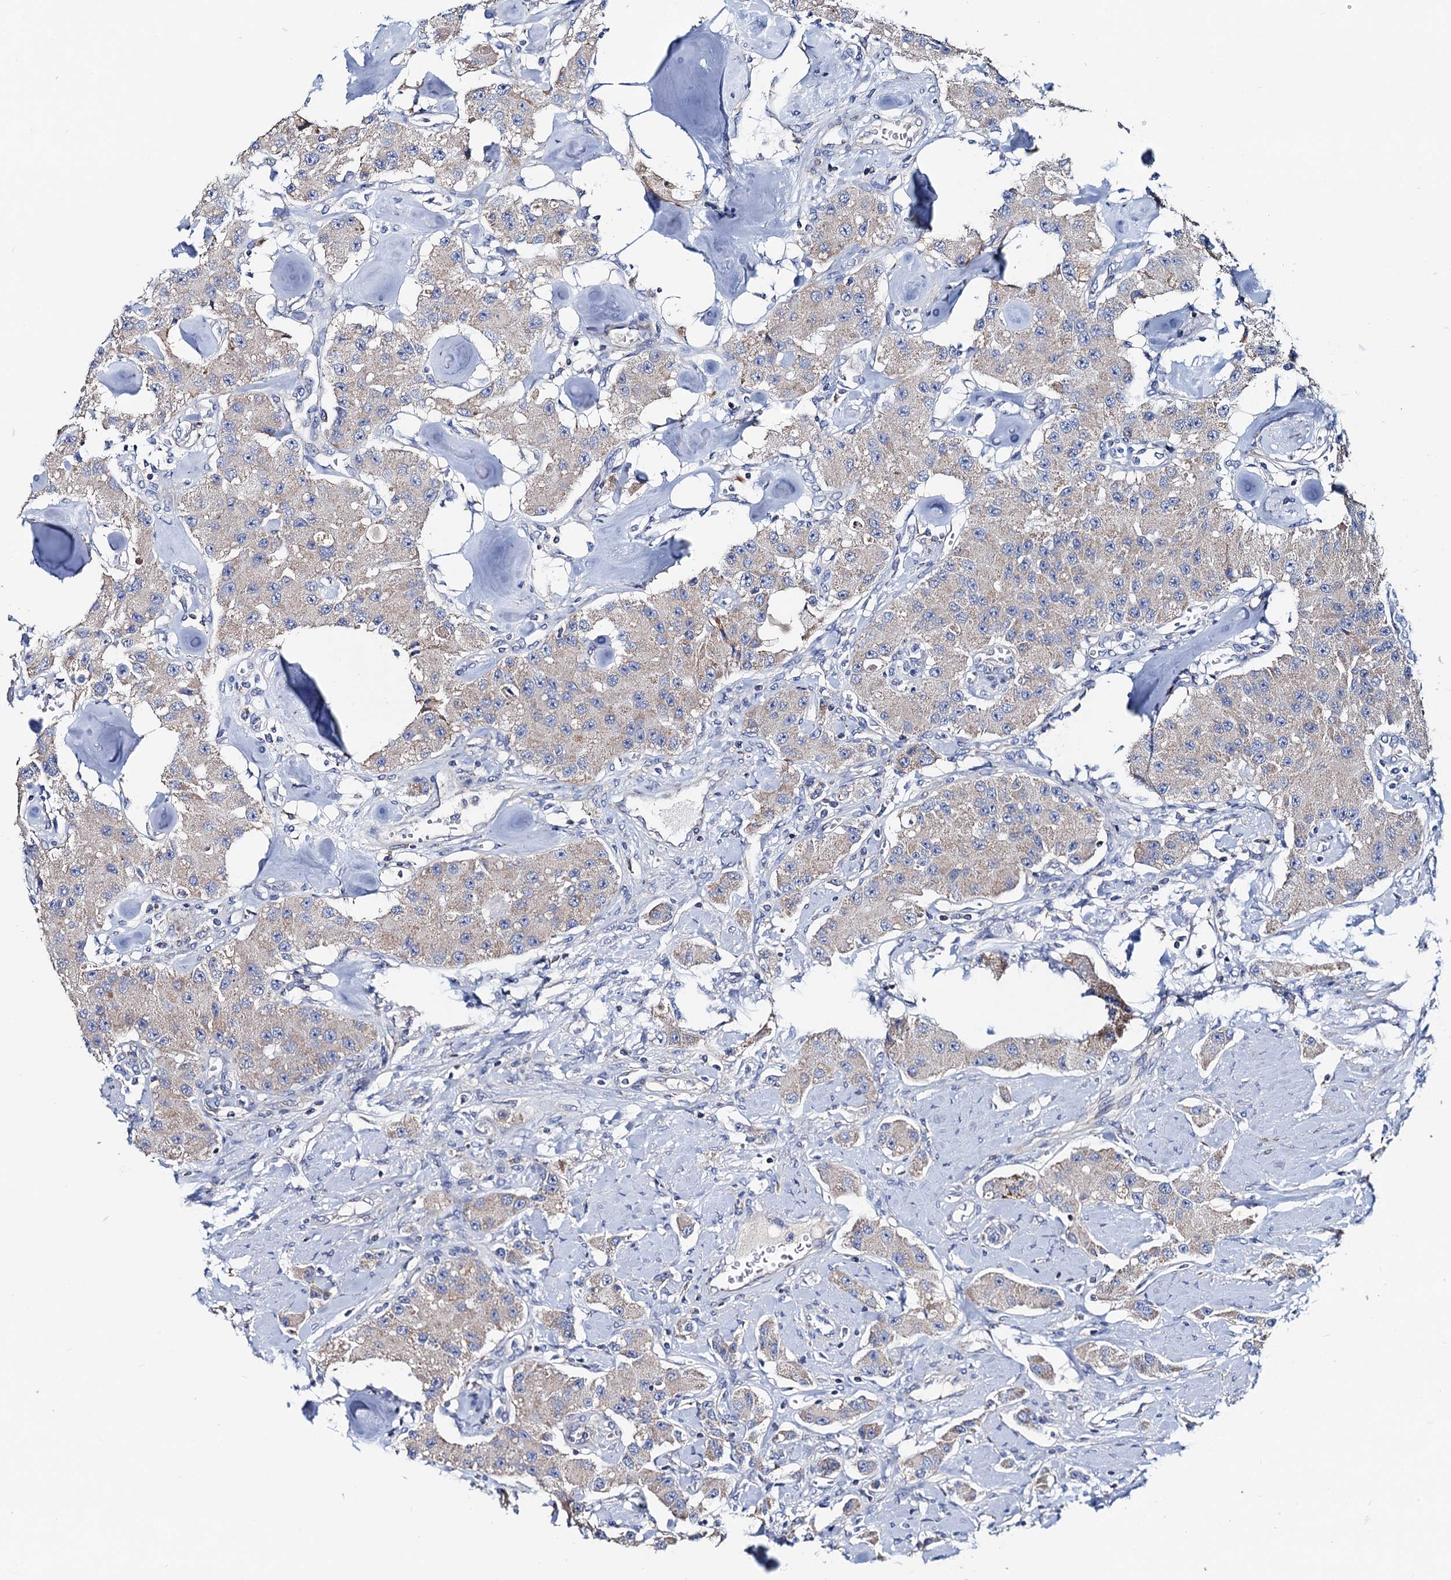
{"staining": {"intensity": "weak", "quantity": "<25%", "location": "cytoplasmic/membranous"}, "tissue": "carcinoid", "cell_type": "Tumor cells", "image_type": "cancer", "snomed": [{"axis": "morphology", "description": "Carcinoid, malignant, NOS"}, {"axis": "topography", "description": "Pancreas"}], "caption": "IHC of human malignant carcinoid reveals no expression in tumor cells. (Immunohistochemistry, brightfield microscopy, high magnification).", "gene": "MRPL48", "patient": {"sex": "male", "age": 41}}